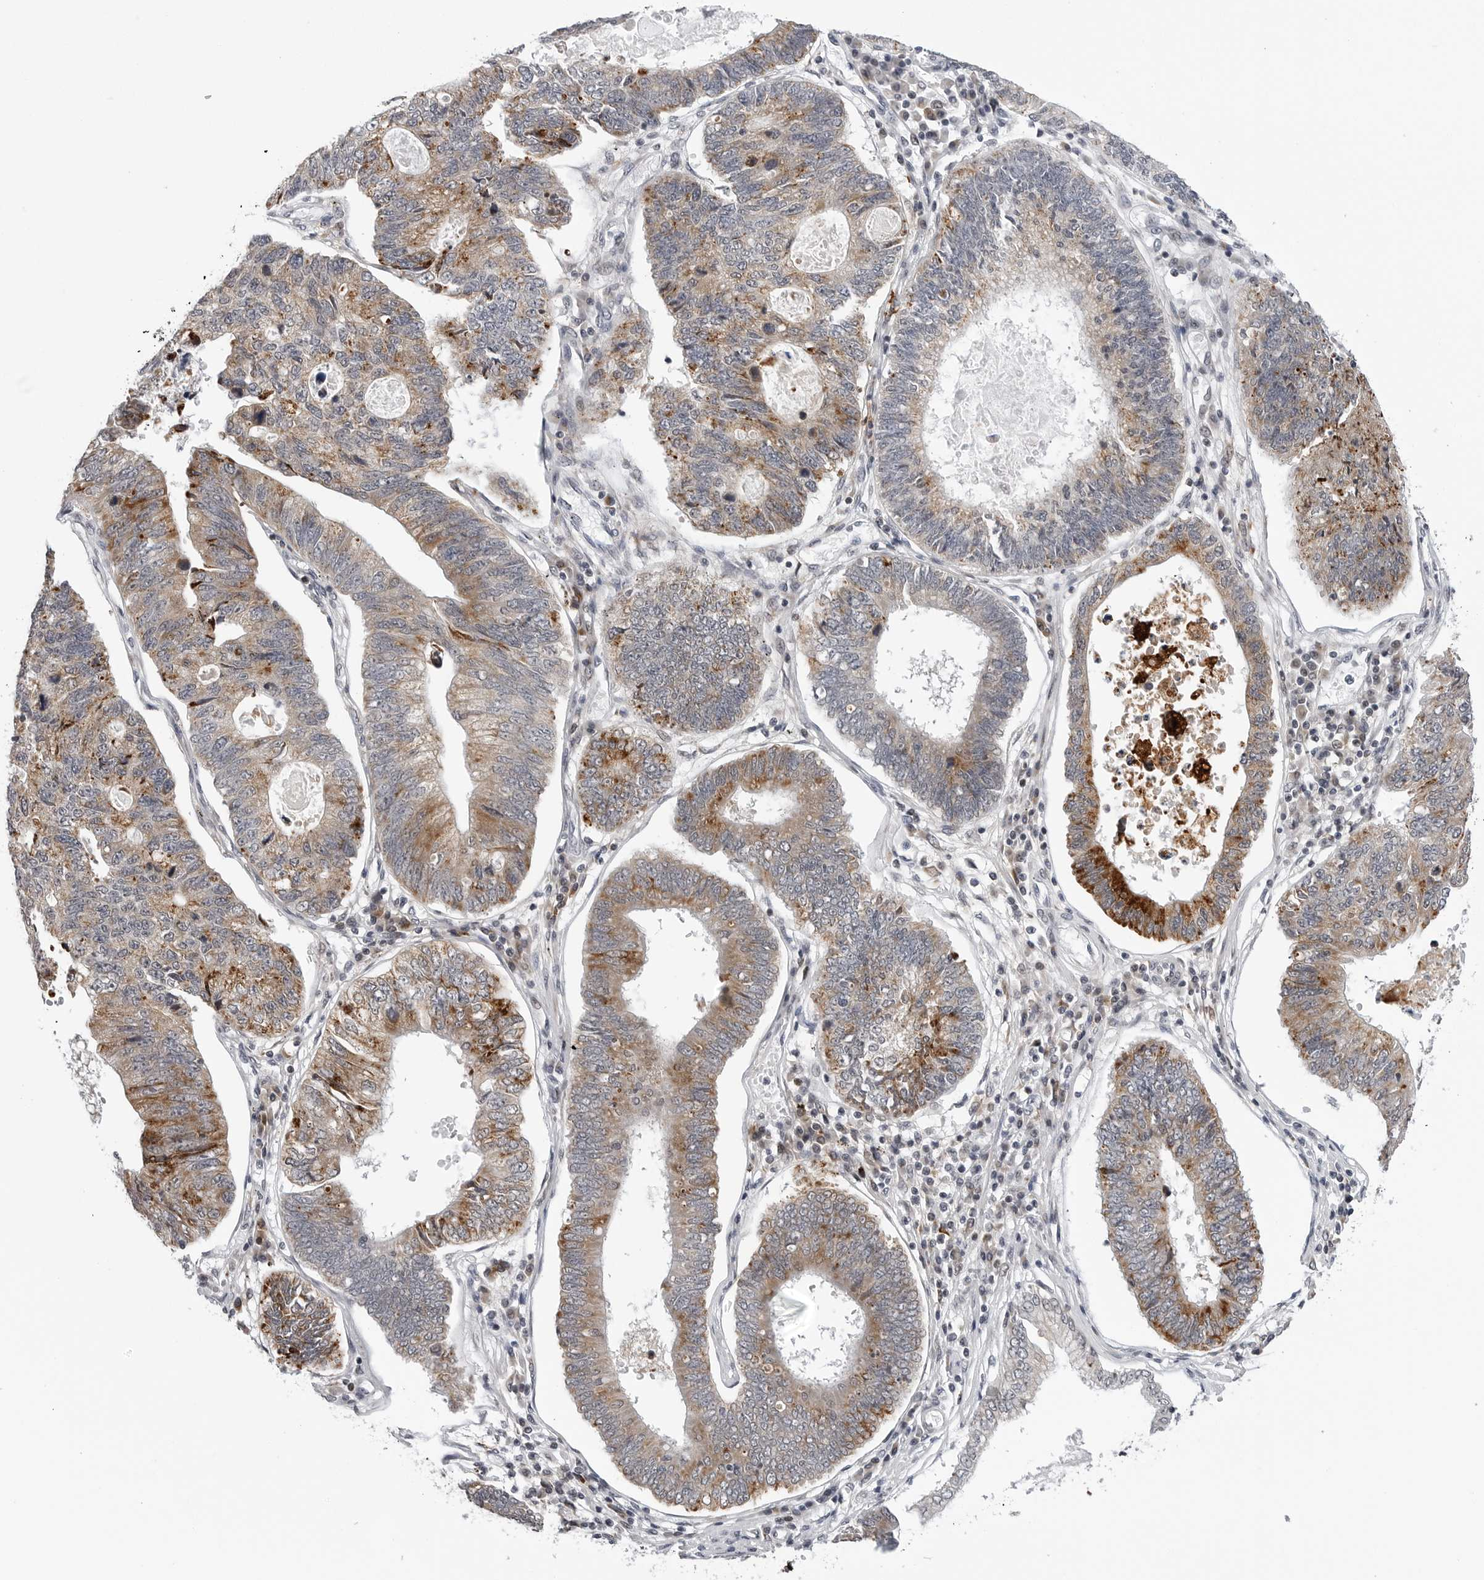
{"staining": {"intensity": "moderate", "quantity": ">75%", "location": "cytoplasmic/membranous"}, "tissue": "stomach cancer", "cell_type": "Tumor cells", "image_type": "cancer", "snomed": [{"axis": "morphology", "description": "Adenocarcinoma, NOS"}, {"axis": "topography", "description": "Stomach"}], "caption": "Adenocarcinoma (stomach) stained with immunohistochemistry shows moderate cytoplasmic/membranous expression in approximately >75% of tumor cells. (DAB IHC, brown staining for protein, blue staining for nuclei).", "gene": "CDK20", "patient": {"sex": "male", "age": 59}}